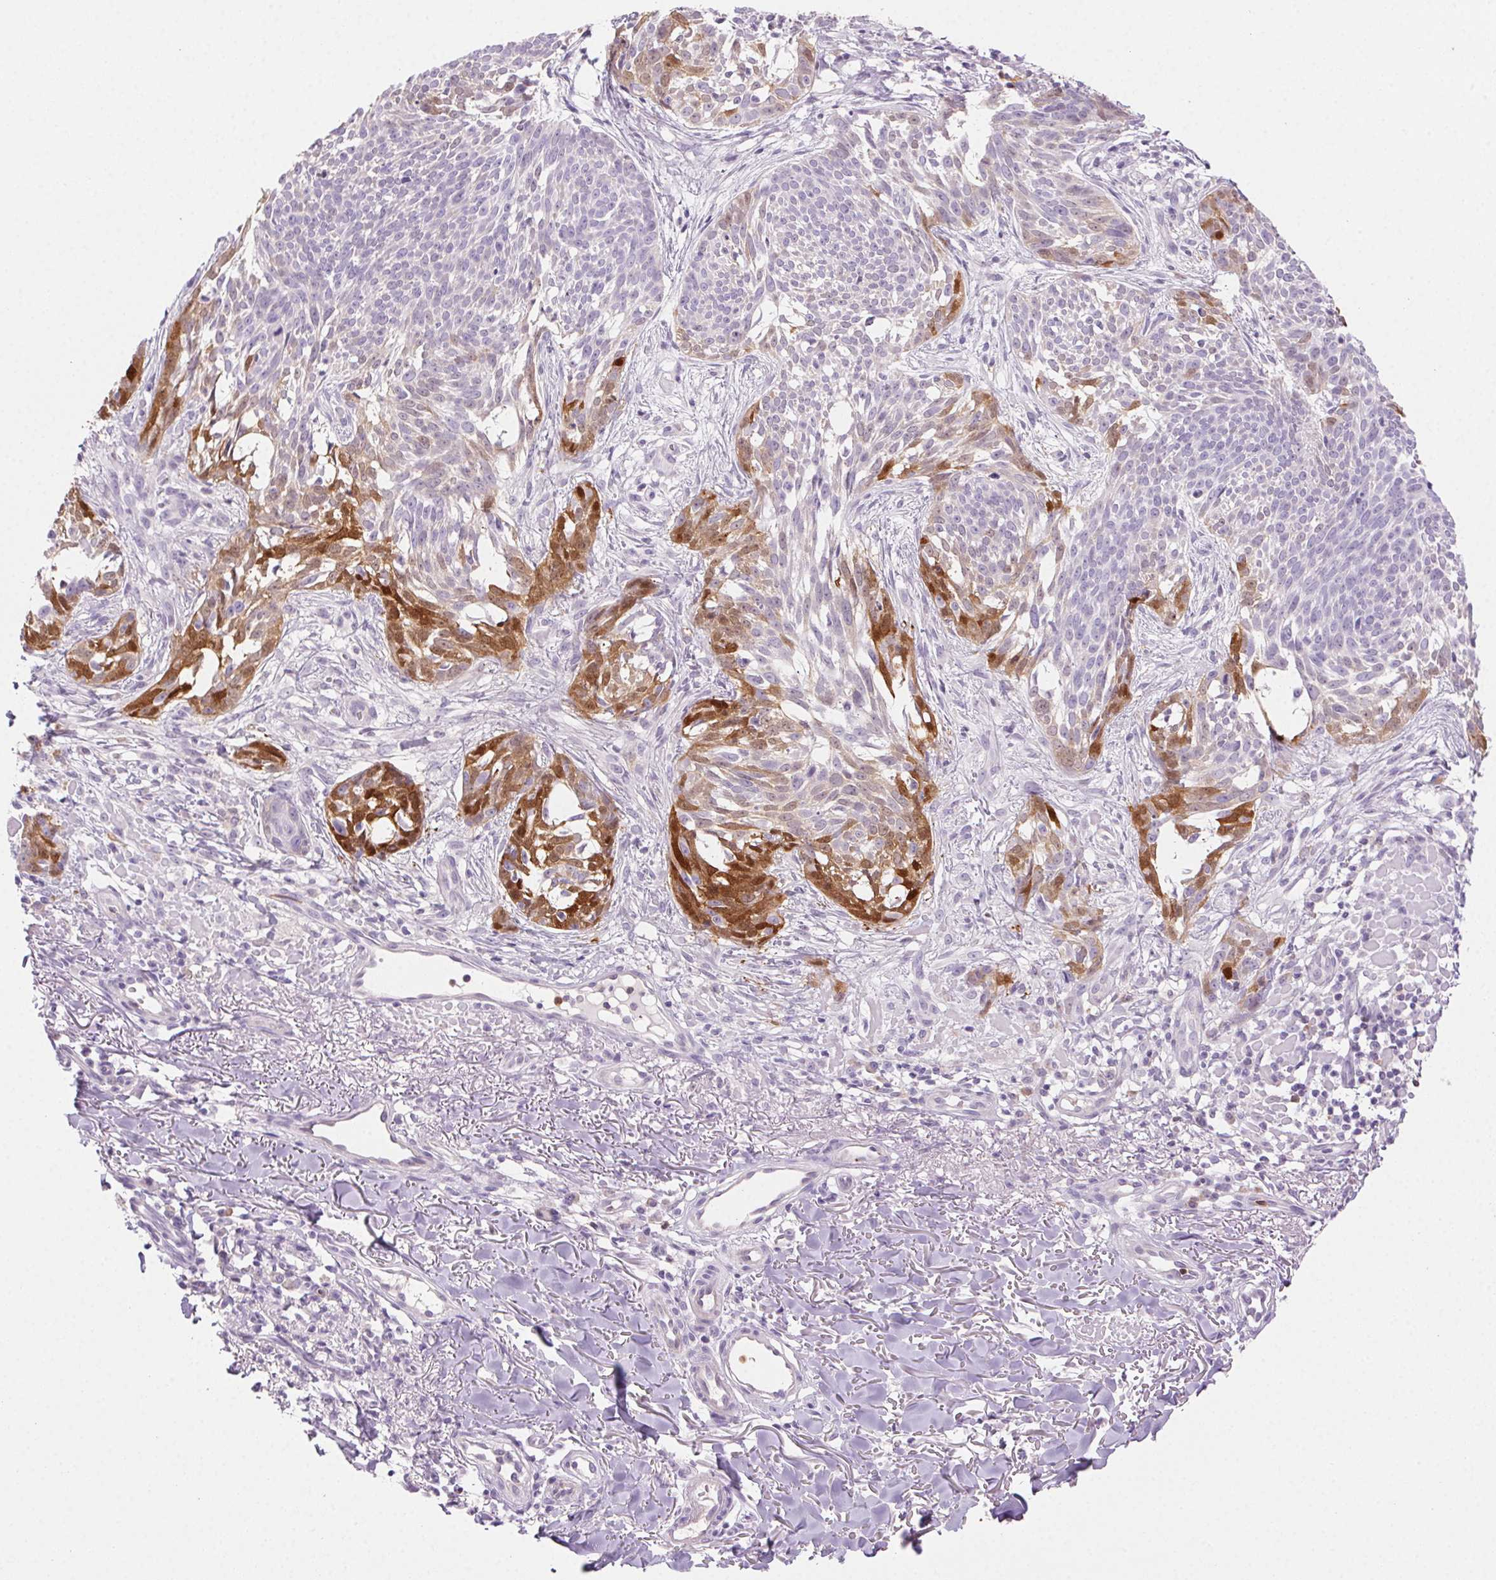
{"staining": {"intensity": "strong", "quantity": "25%-75%", "location": "cytoplasmic/membranous,nuclear"}, "tissue": "skin cancer", "cell_type": "Tumor cells", "image_type": "cancer", "snomed": [{"axis": "morphology", "description": "Basal cell carcinoma"}, {"axis": "topography", "description": "Skin"}], "caption": "A high amount of strong cytoplasmic/membranous and nuclear positivity is present in about 25%-75% of tumor cells in basal cell carcinoma (skin) tissue.", "gene": "TMEM45A", "patient": {"sex": "male", "age": 88}}